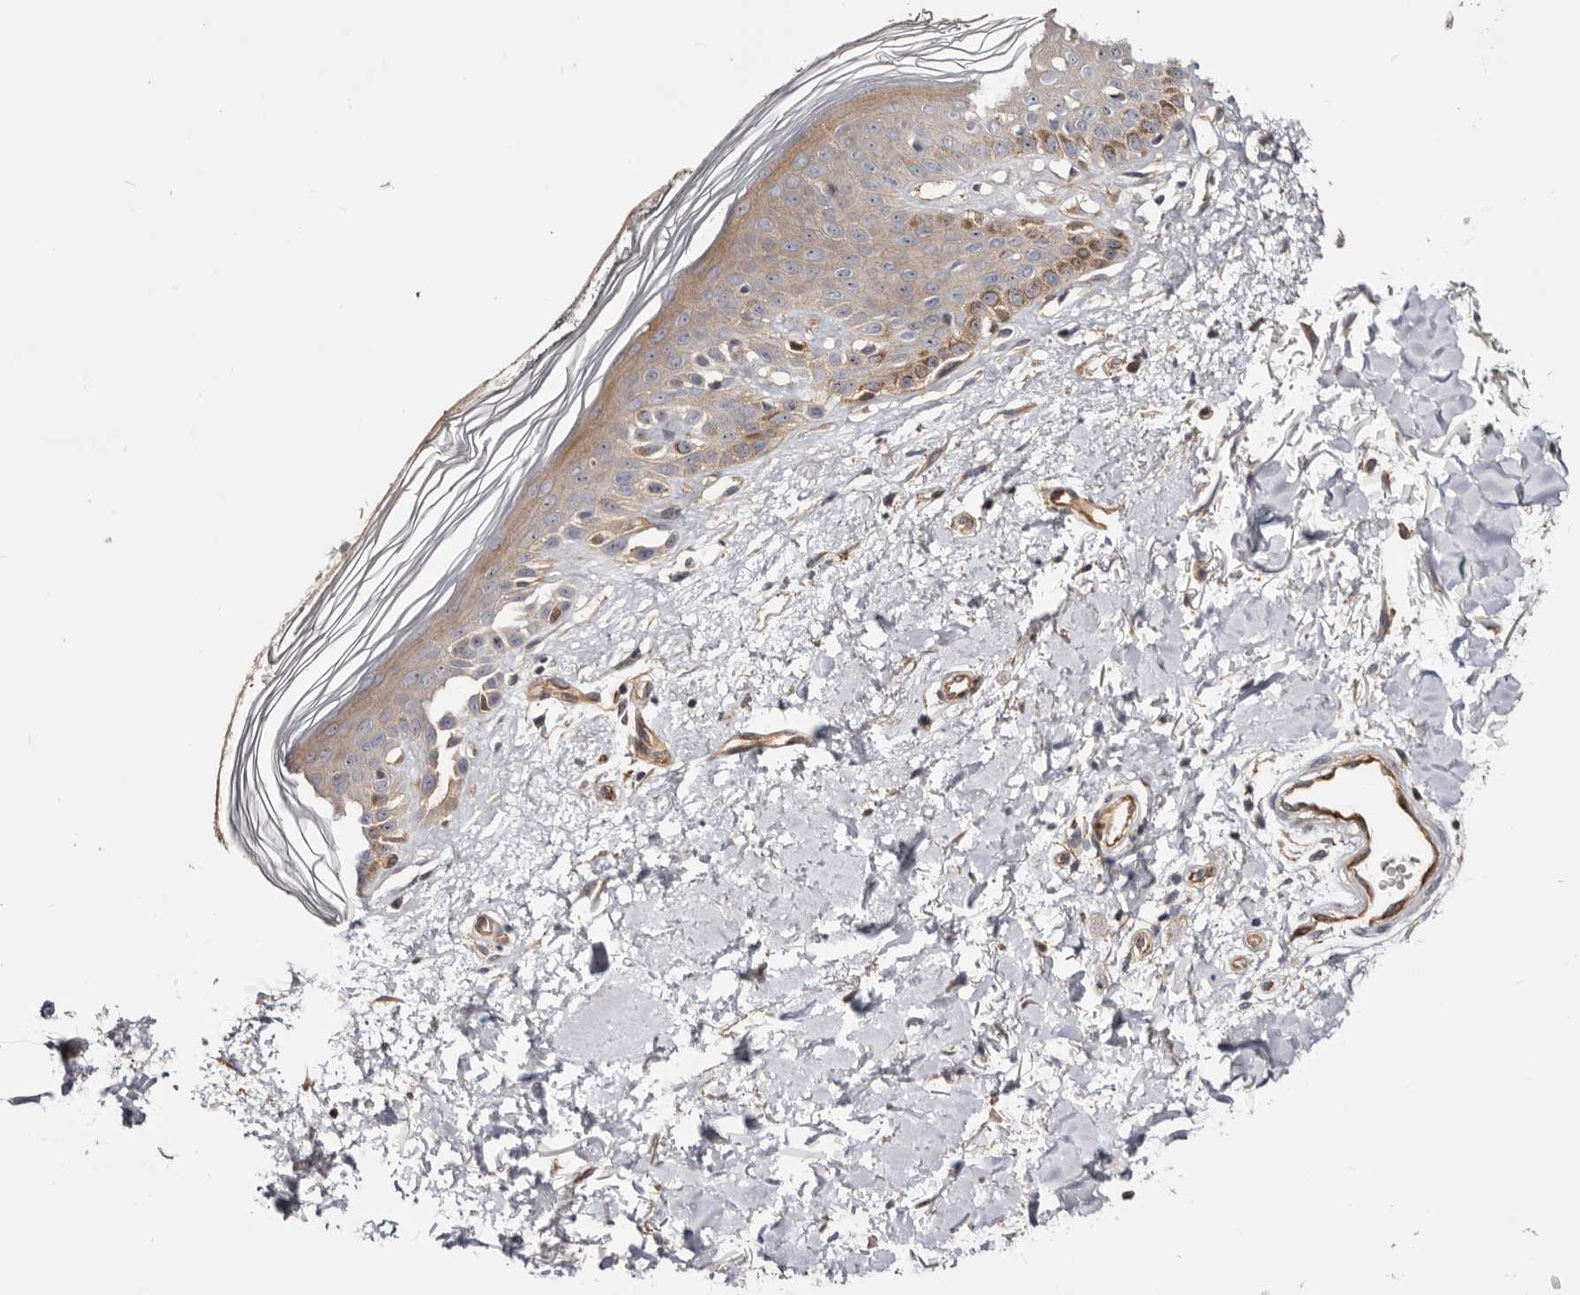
{"staining": {"intensity": "moderate", "quantity": ">75%", "location": "cytoplasmic/membranous"}, "tissue": "skin", "cell_type": "Fibroblasts", "image_type": "normal", "snomed": [{"axis": "morphology", "description": "Normal tissue, NOS"}, {"axis": "topography", "description": "Skin"}], "caption": "The immunohistochemical stain labels moderate cytoplasmic/membranous expression in fibroblasts of benign skin. Nuclei are stained in blue.", "gene": "PANK4", "patient": {"sex": "female", "age": 64}}